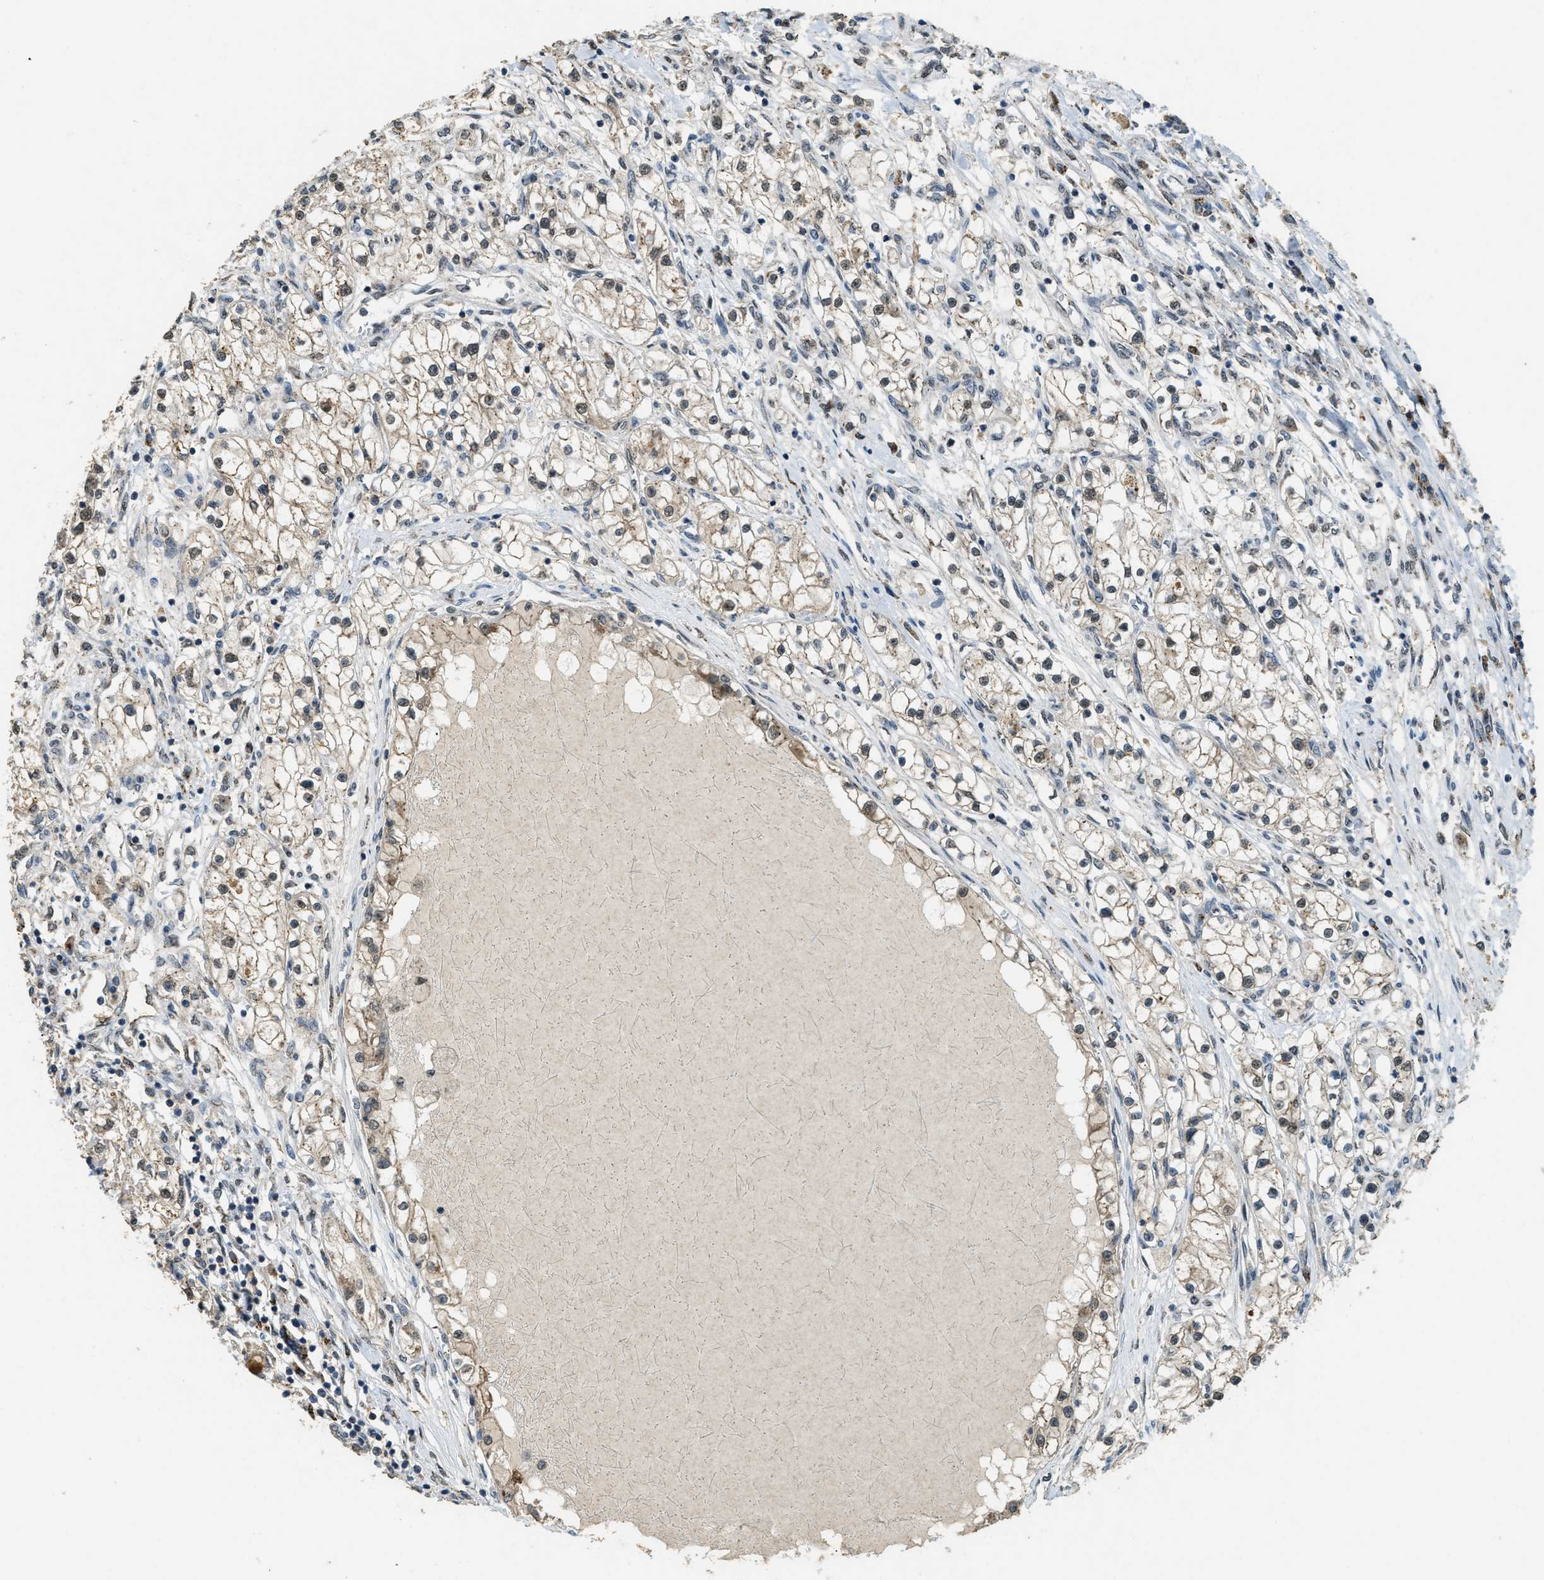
{"staining": {"intensity": "moderate", "quantity": ">75%", "location": "cytoplasmic/membranous,nuclear"}, "tissue": "renal cancer", "cell_type": "Tumor cells", "image_type": "cancer", "snomed": [{"axis": "morphology", "description": "Adenocarcinoma, NOS"}, {"axis": "topography", "description": "Kidney"}], "caption": "IHC micrograph of neoplastic tissue: adenocarcinoma (renal) stained using immunohistochemistry exhibits medium levels of moderate protein expression localized specifically in the cytoplasmic/membranous and nuclear of tumor cells, appearing as a cytoplasmic/membranous and nuclear brown color.", "gene": "IPO7", "patient": {"sex": "male", "age": 68}}